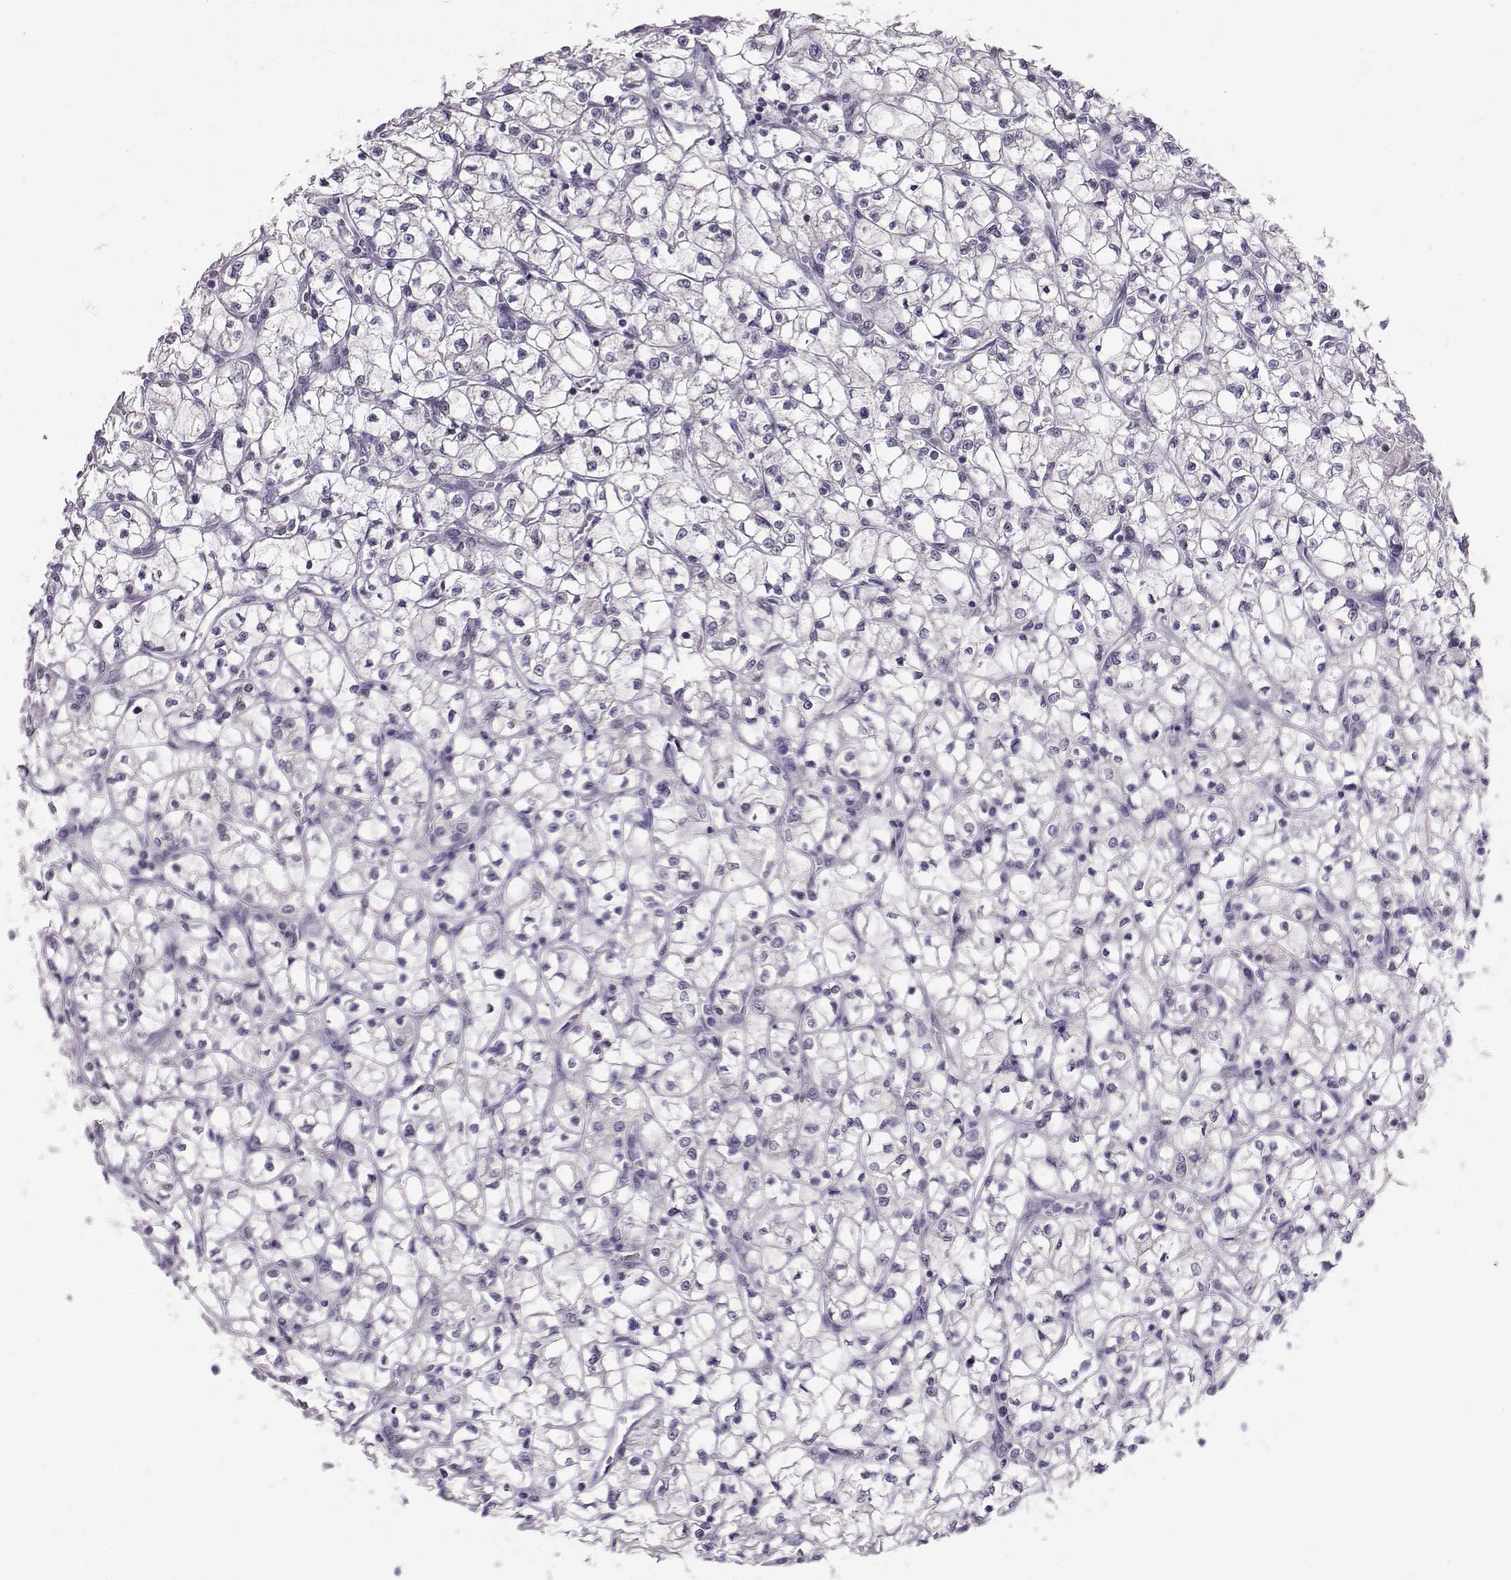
{"staining": {"intensity": "negative", "quantity": "none", "location": "none"}, "tissue": "renal cancer", "cell_type": "Tumor cells", "image_type": "cancer", "snomed": [{"axis": "morphology", "description": "Adenocarcinoma, NOS"}, {"axis": "topography", "description": "Kidney"}], "caption": "Tumor cells are negative for protein expression in human renal adenocarcinoma. (DAB (3,3'-diaminobenzidine) IHC visualized using brightfield microscopy, high magnification).", "gene": "DNAAF1", "patient": {"sex": "female", "age": 64}}